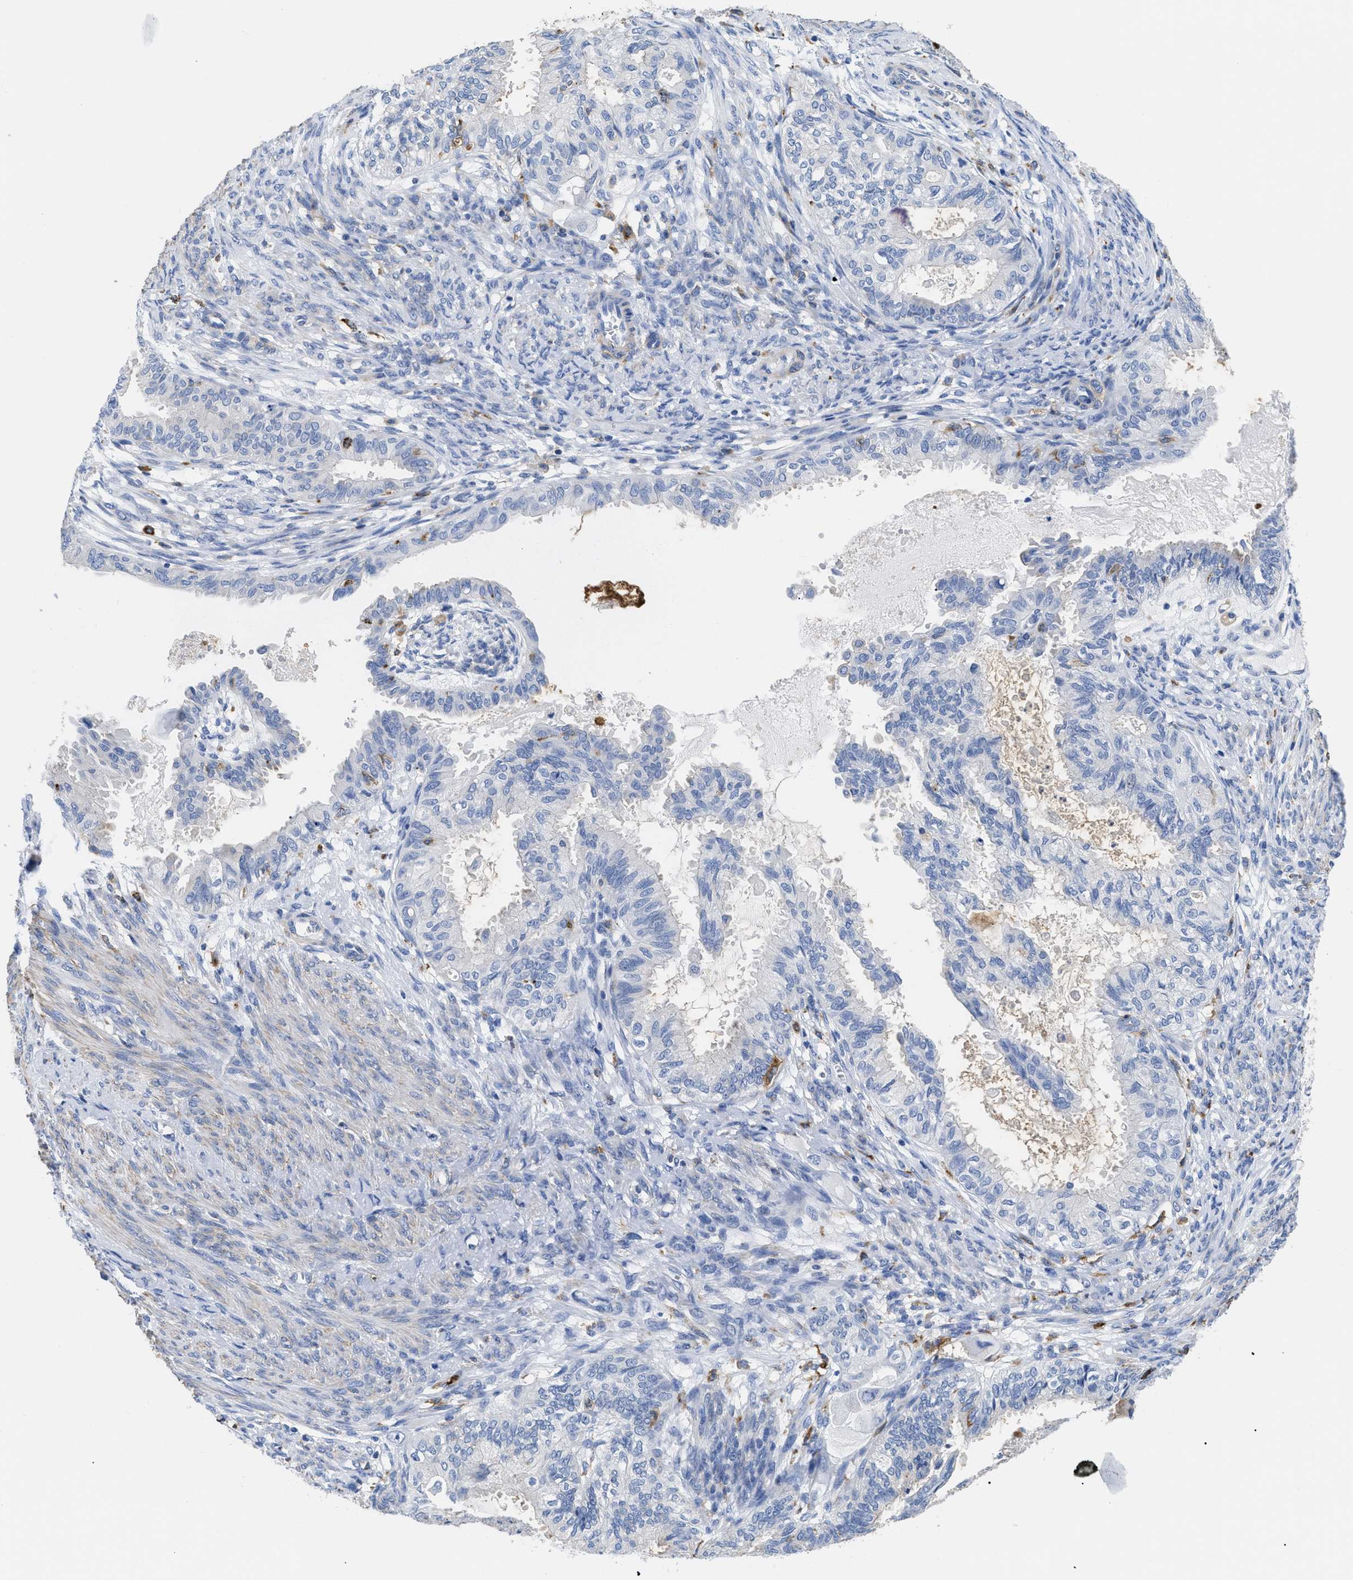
{"staining": {"intensity": "negative", "quantity": "none", "location": "none"}, "tissue": "cervical cancer", "cell_type": "Tumor cells", "image_type": "cancer", "snomed": [{"axis": "morphology", "description": "Normal tissue, NOS"}, {"axis": "morphology", "description": "Adenocarcinoma, NOS"}, {"axis": "topography", "description": "Cervix"}, {"axis": "topography", "description": "Endometrium"}], "caption": "There is no significant positivity in tumor cells of cervical adenocarcinoma.", "gene": "HLA-DPA1", "patient": {"sex": "female", "age": 86}}